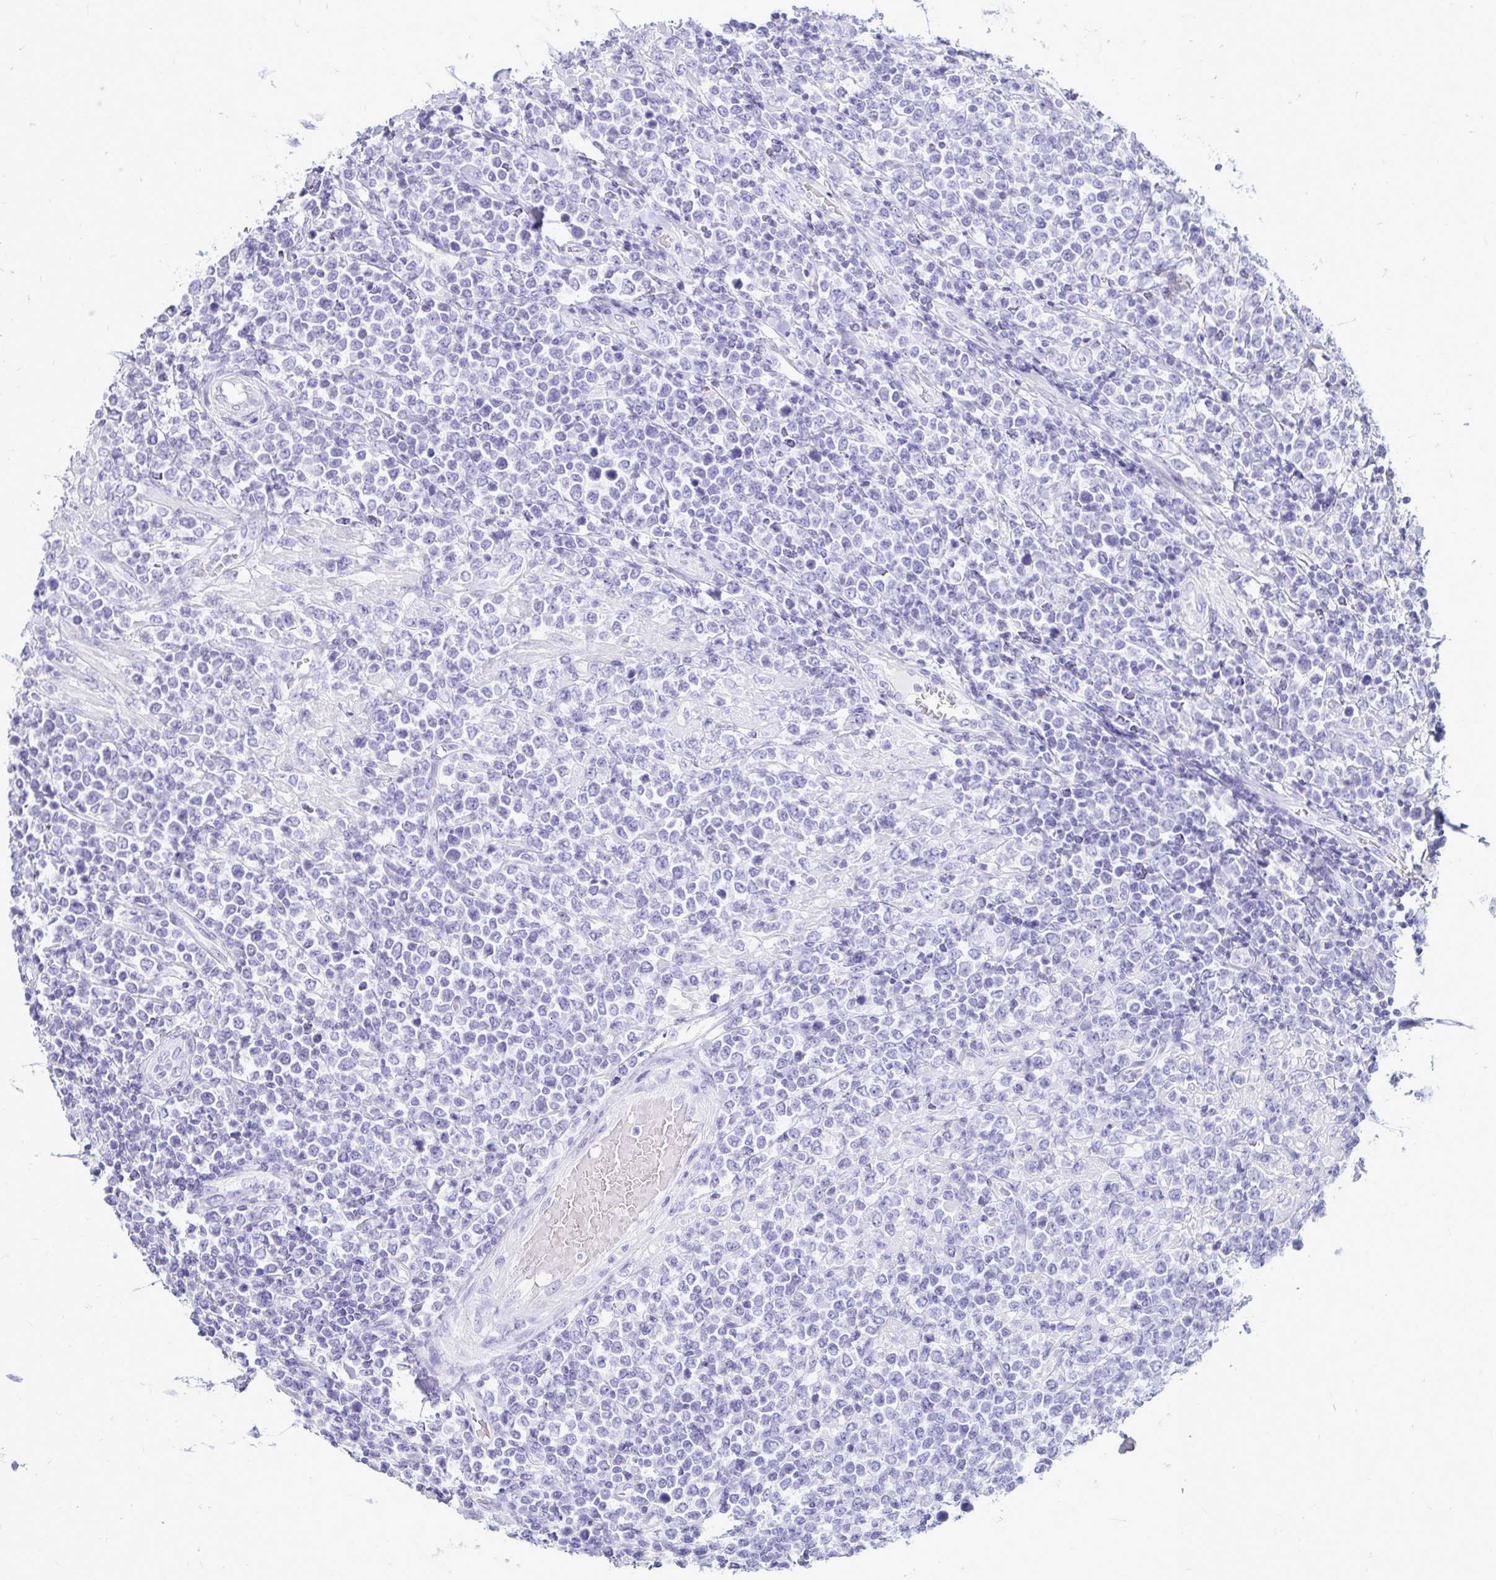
{"staining": {"intensity": "negative", "quantity": "none", "location": "none"}, "tissue": "lymphoma", "cell_type": "Tumor cells", "image_type": "cancer", "snomed": [{"axis": "morphology", "description": "Malignant lymphoma, non-Hodgkin's type, High grade"}, {"axis": "topography", "description": "Soft tissue"}], "caption": "Protein analysis of malignant lymphoma, non-Hodgkin's type (high-grade) exhibits no significant positivity in tumor cells.", "gene": "NANOGNB", "patient": {"sex": "female", "age": 56}}